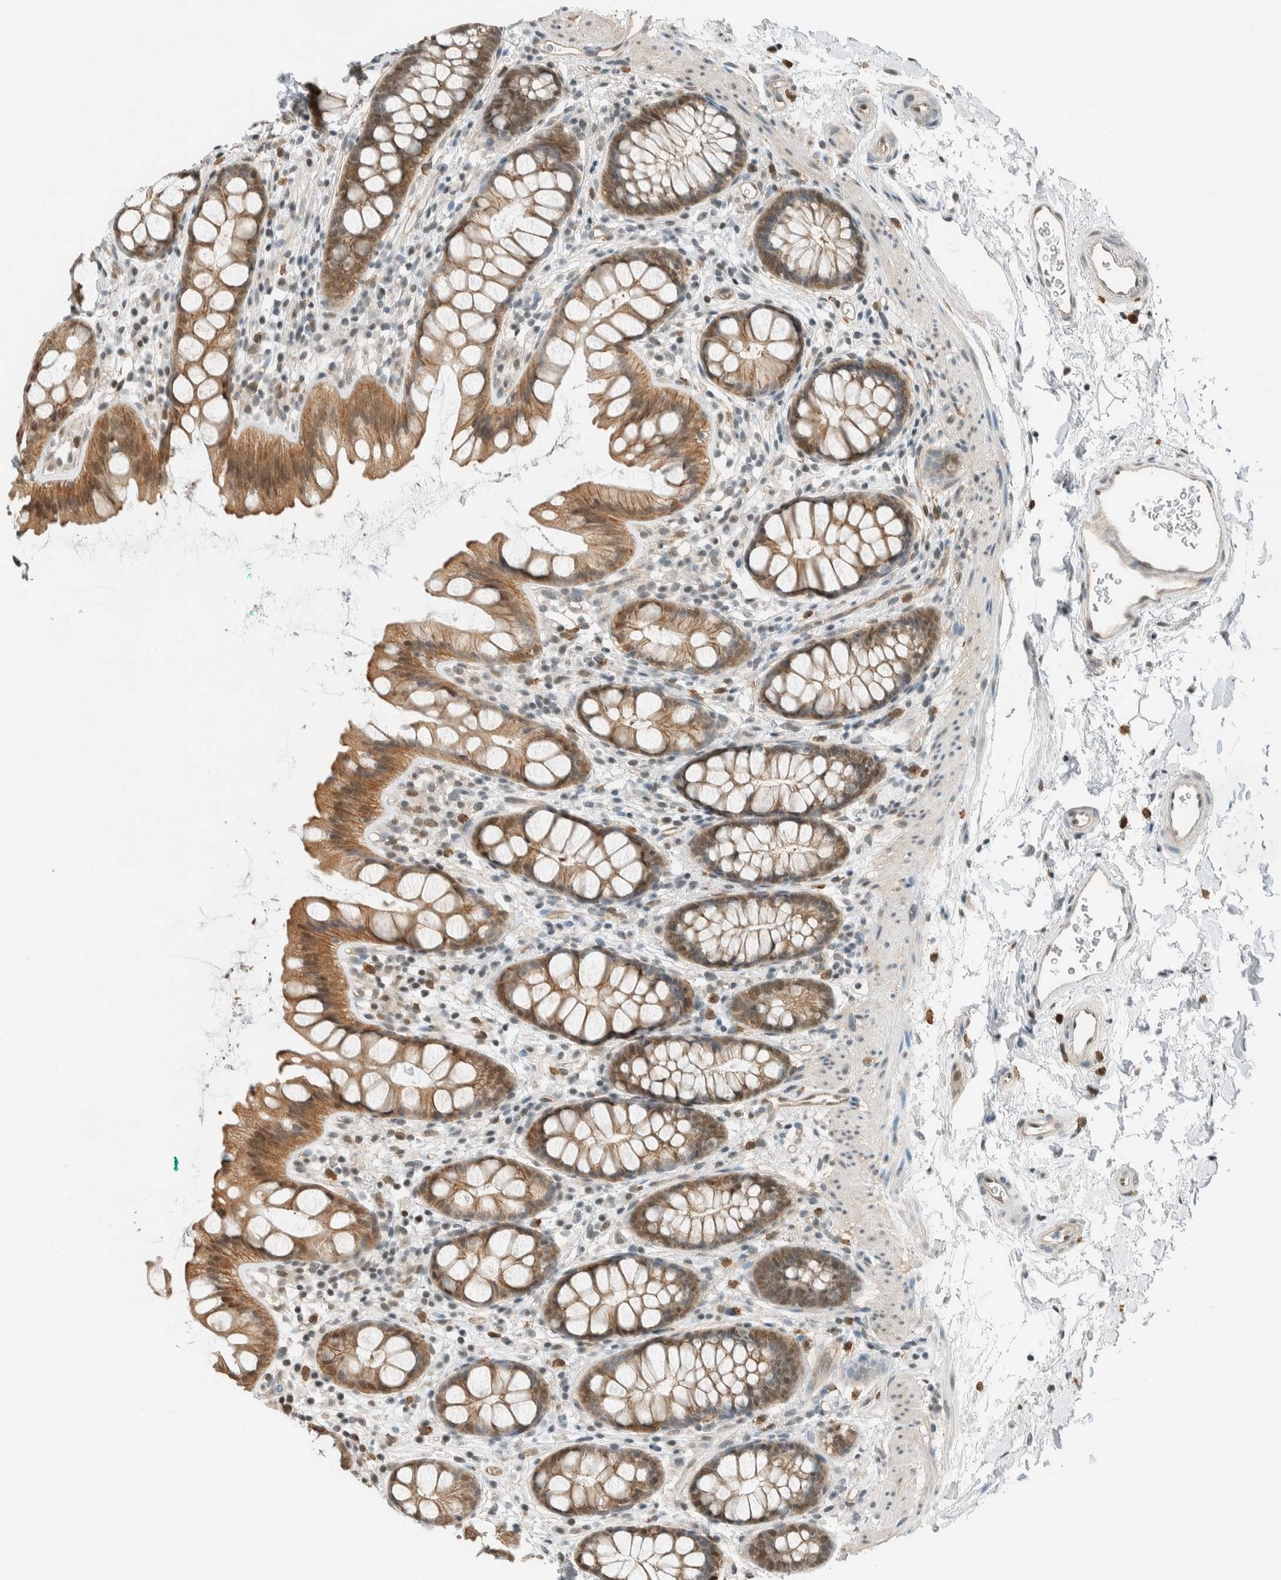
{"staining": {"intensity": "moderate", "quantity": ">75%", "location": "cytoplasmic/membranous,nuclear"}, "tissue": "rectum", "cell_type": "Glandular cells", "image_type": "normal", "snomed": [{"axis": "morphology", "description": "Normal tissue, NOS"}, {"axis": "topography", "description": "Rectum"}], "caption": "Benign rectum shows moderate cytoplasmic/membranous,nuclear staining in approximately >75% of glandular cells, visualized by immunohistochemistry.", "gene": "NIBAN2", "patient": {"sex": "female", "age": 65}}